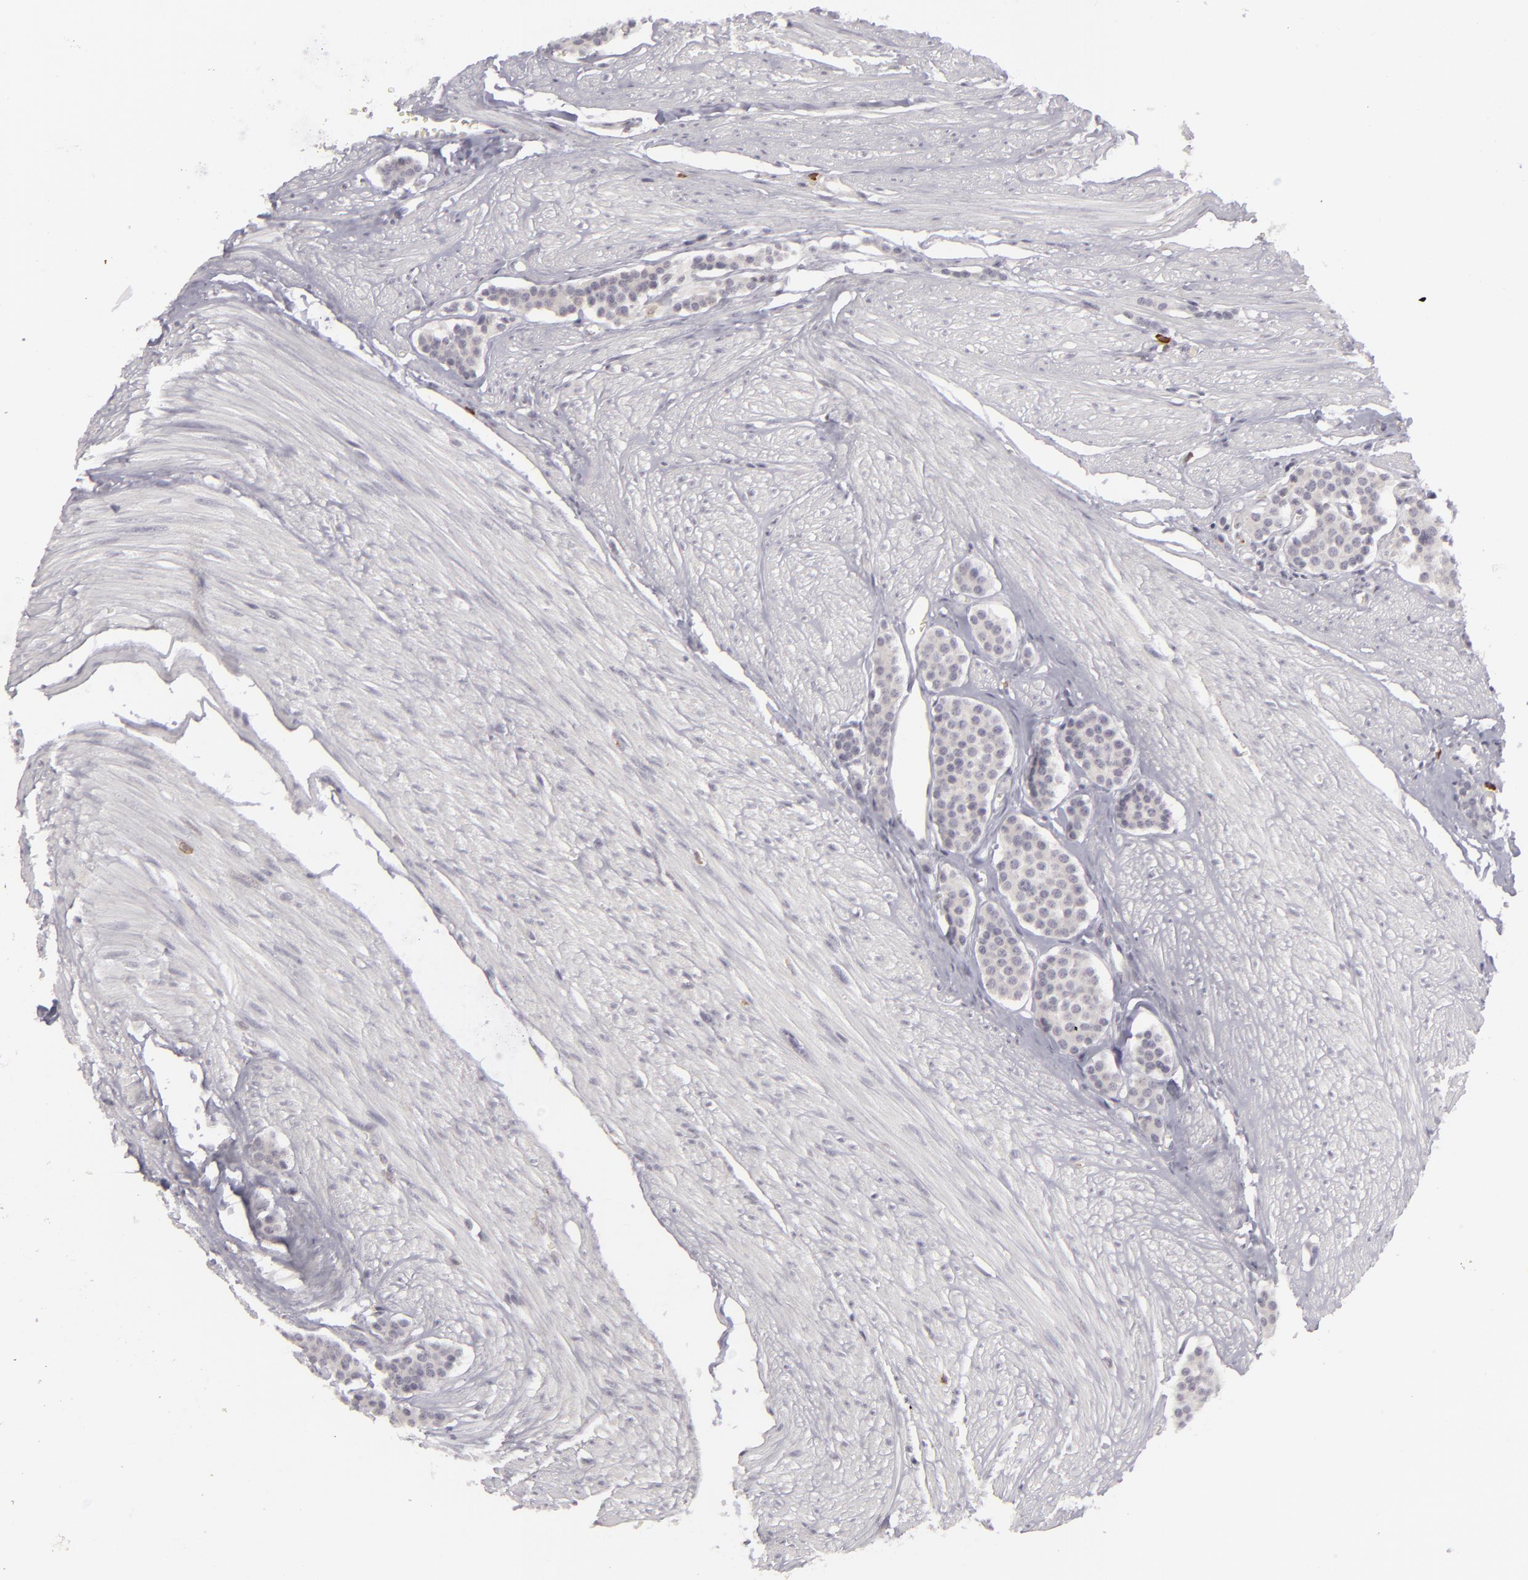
{"staining": {"intensity": "negative", "quantity": "none", "location": "none"}, "tissue": "carcinoid", "cell_type": "Tumor cells", "image_type": "cancer", "snomed": [{"axis": "morphology", "description": "Carcinoid, malignant, NOS"}, {"axis": "topography", "description": "Small intestine"}], "caption": "High power microscopy micrograph of an immunohistochemistry (IHC) micrograph of carcinoid, revealing no significant positivity in tumor cells.", "gene": "APOBEC3G", "patient": {"sex": "male", "age": 60}}